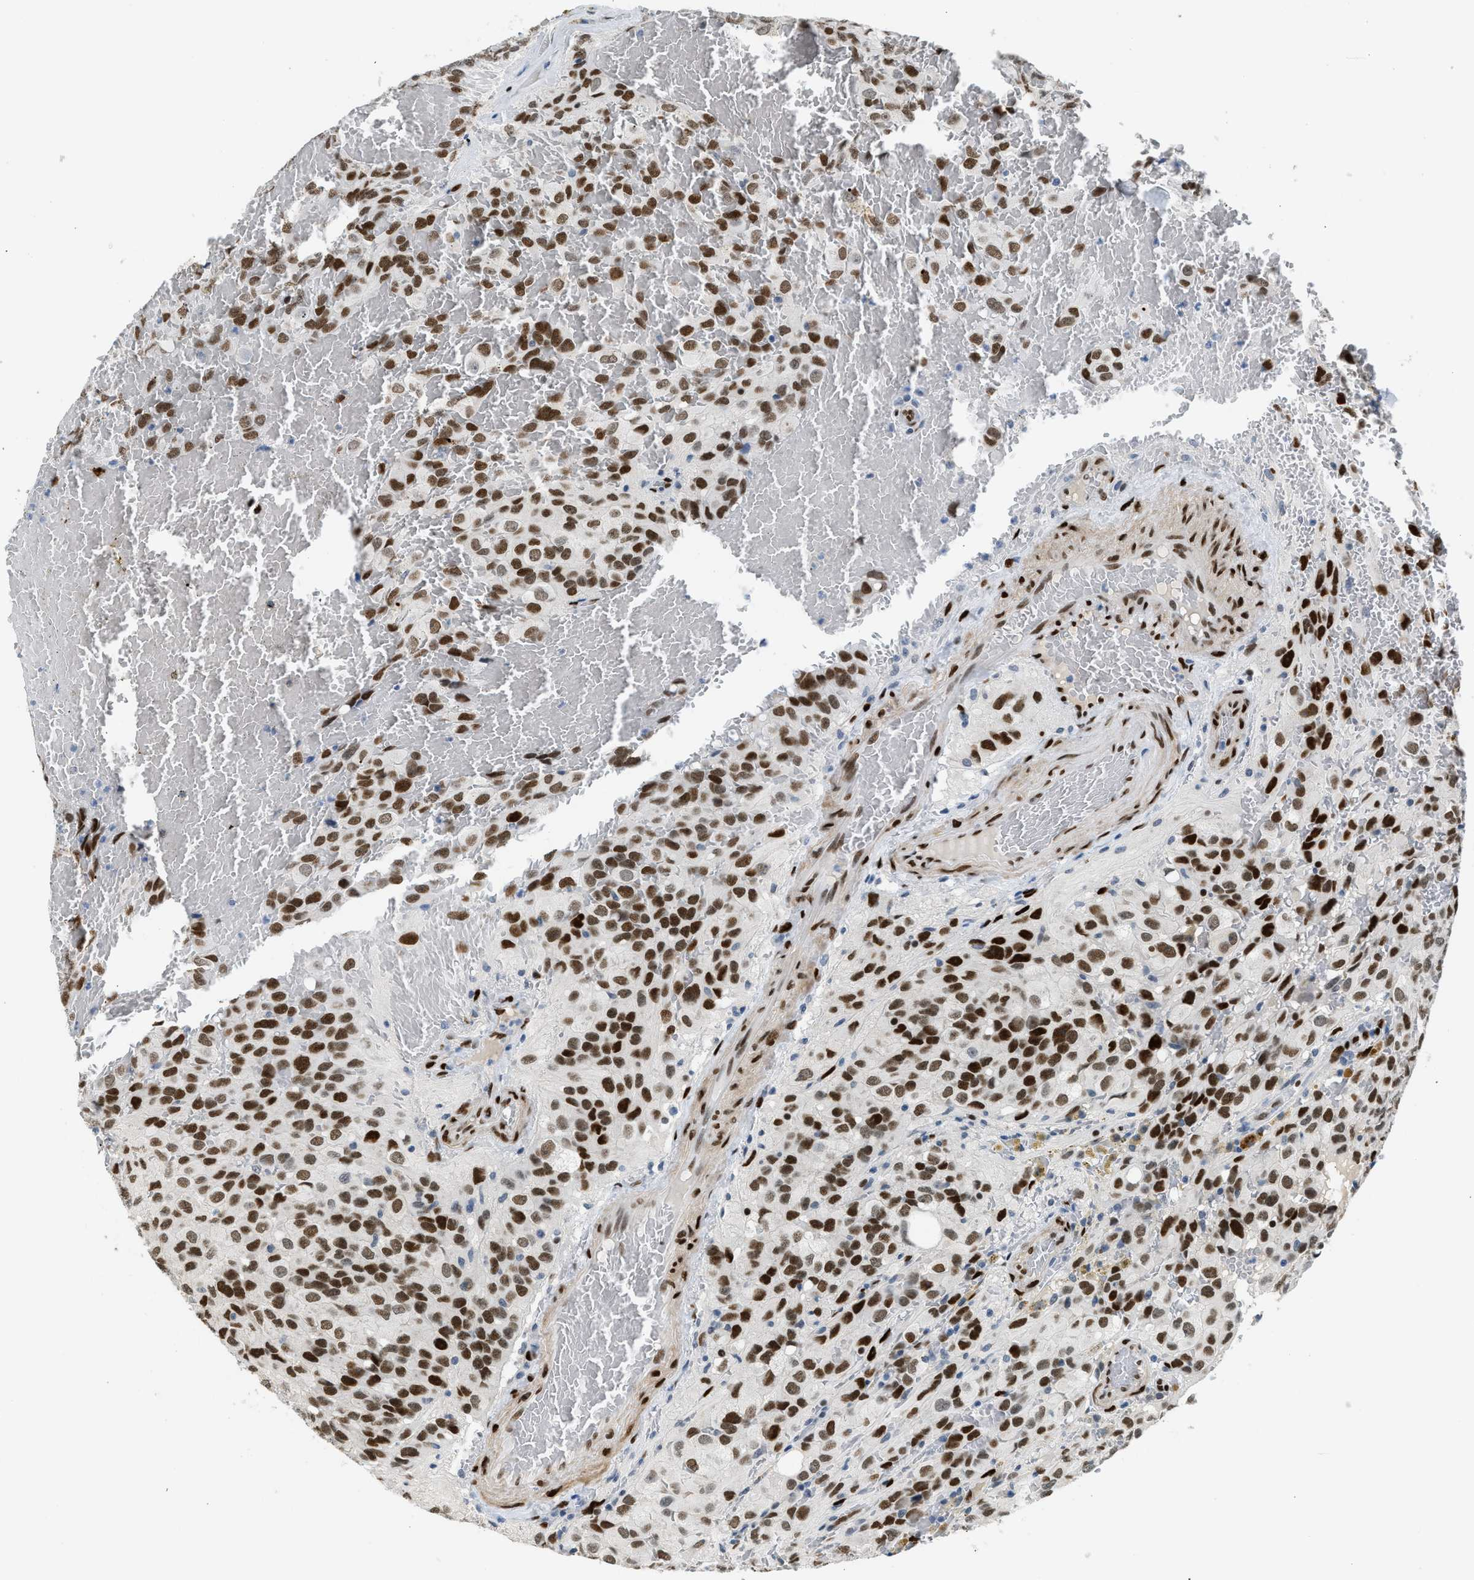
{"staining": {"intensity": "strong", "quantity": ">75%", "location": "nuclear"}, "tissue": "glioma", "cell_type": "Tumor cells", "image_type": "cancer", "snomed": [{"axis": "morphology", "description": "Glioma, malignant, High grade"}, {"axis": "topography", "description": "Brain"}], "caption": "Brown immunohistochemical staining in human malignant high-grade glioma shows strong nuclear positivity in approximately >75% of tumor cells. Immunohistochemistry stains the protein of interest in brown and the nuclei are stained blue.", "gene": "ZBTB20", "patient": {"sex": "male", "age": 32}}